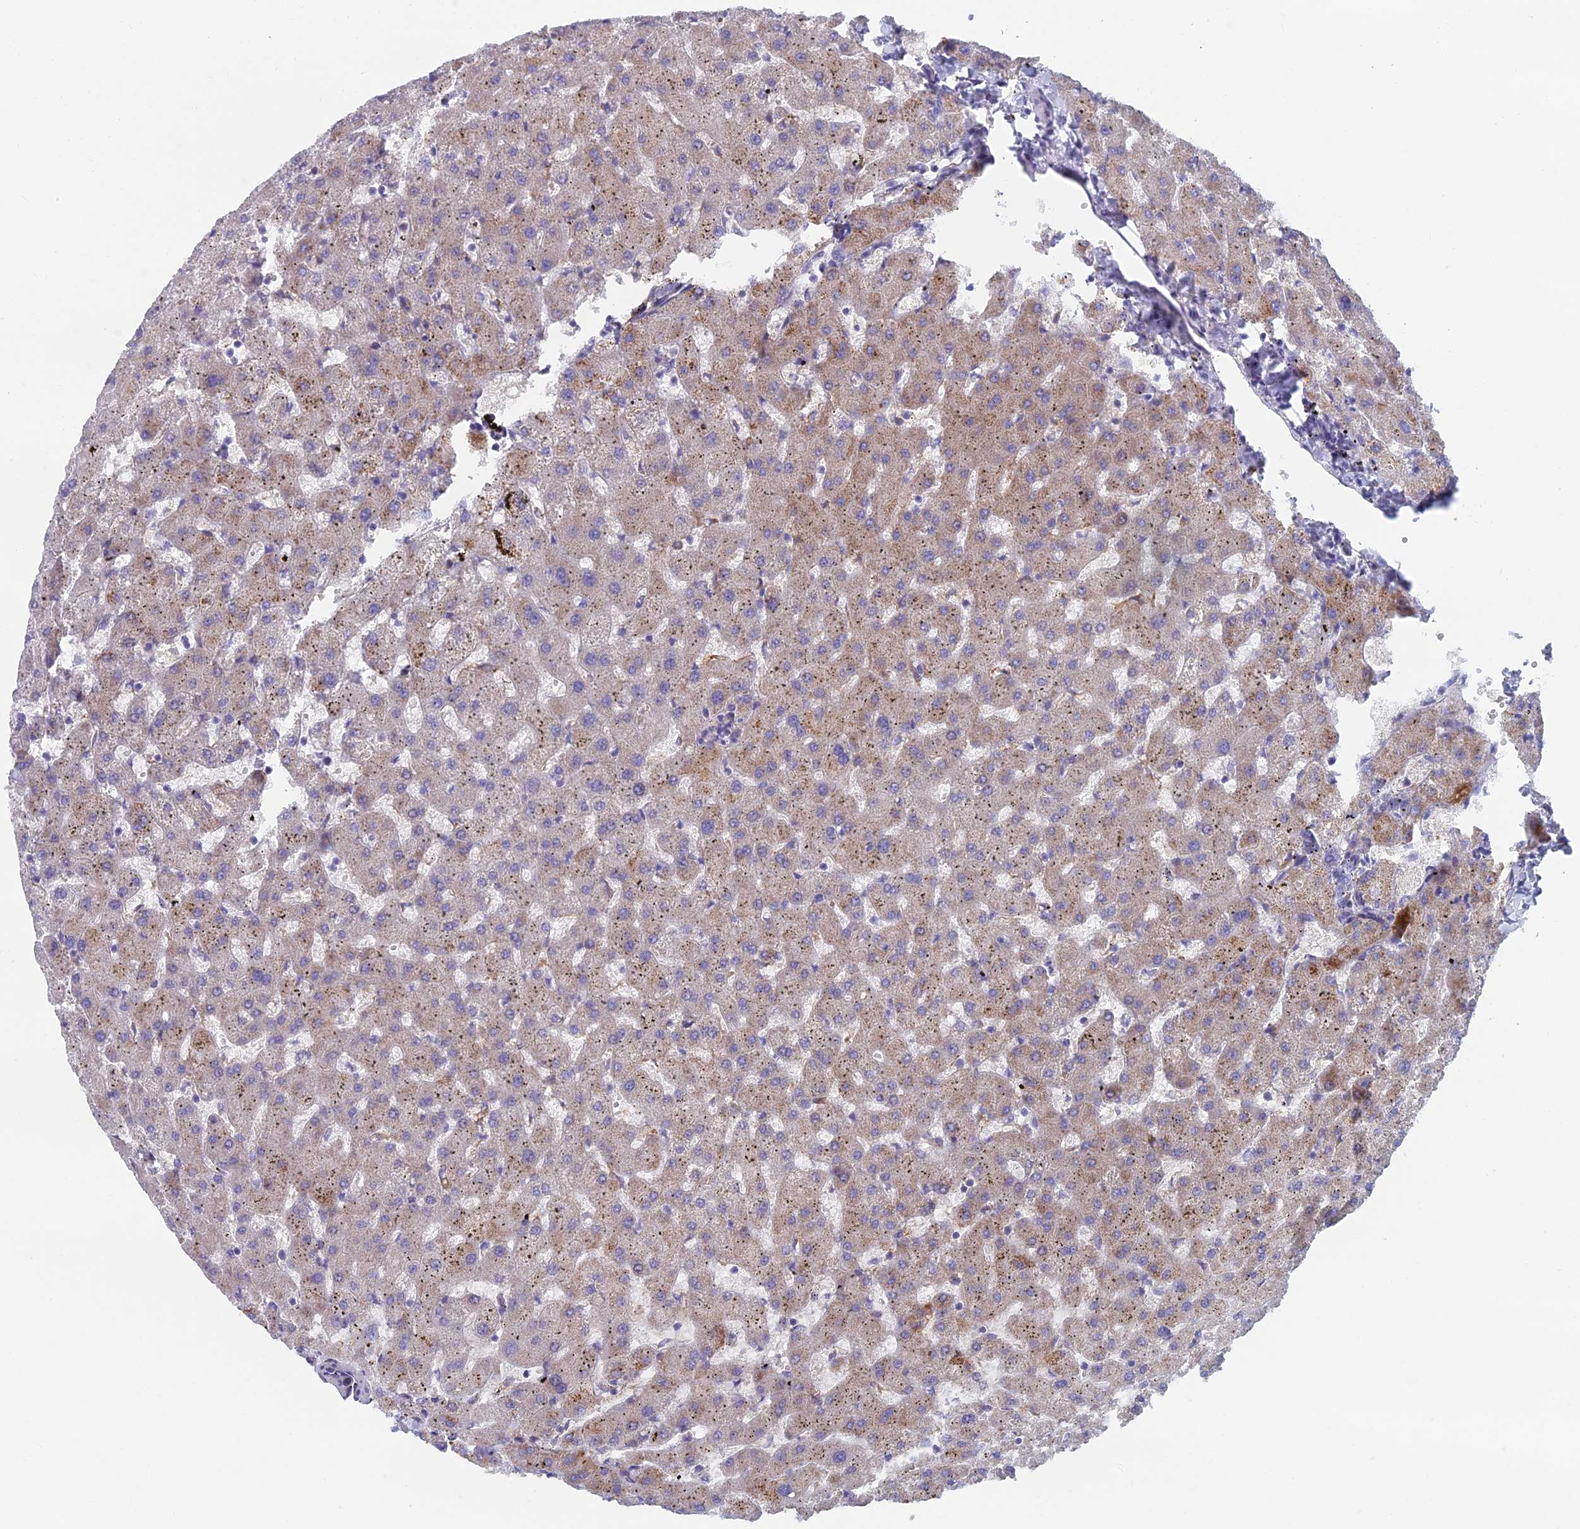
{"staining": {"intensity": "negative", "quantity": "none", "location": "none"}, "tissue": "liver", "cell_type": "Cholangiocytes", "image_type": "normal", "snomed": [{"axis": "morphology", "description": "Normal tissue, NOS"}, {"axis": "topography", "description": "Liver"}], "caption": "This is an immunohistochemistry (IHC) image of unremarkable liver. There is no expression in cholangiocytes.", "gene": "B9D2", "patient": {"sex": "female", "age": 63}}